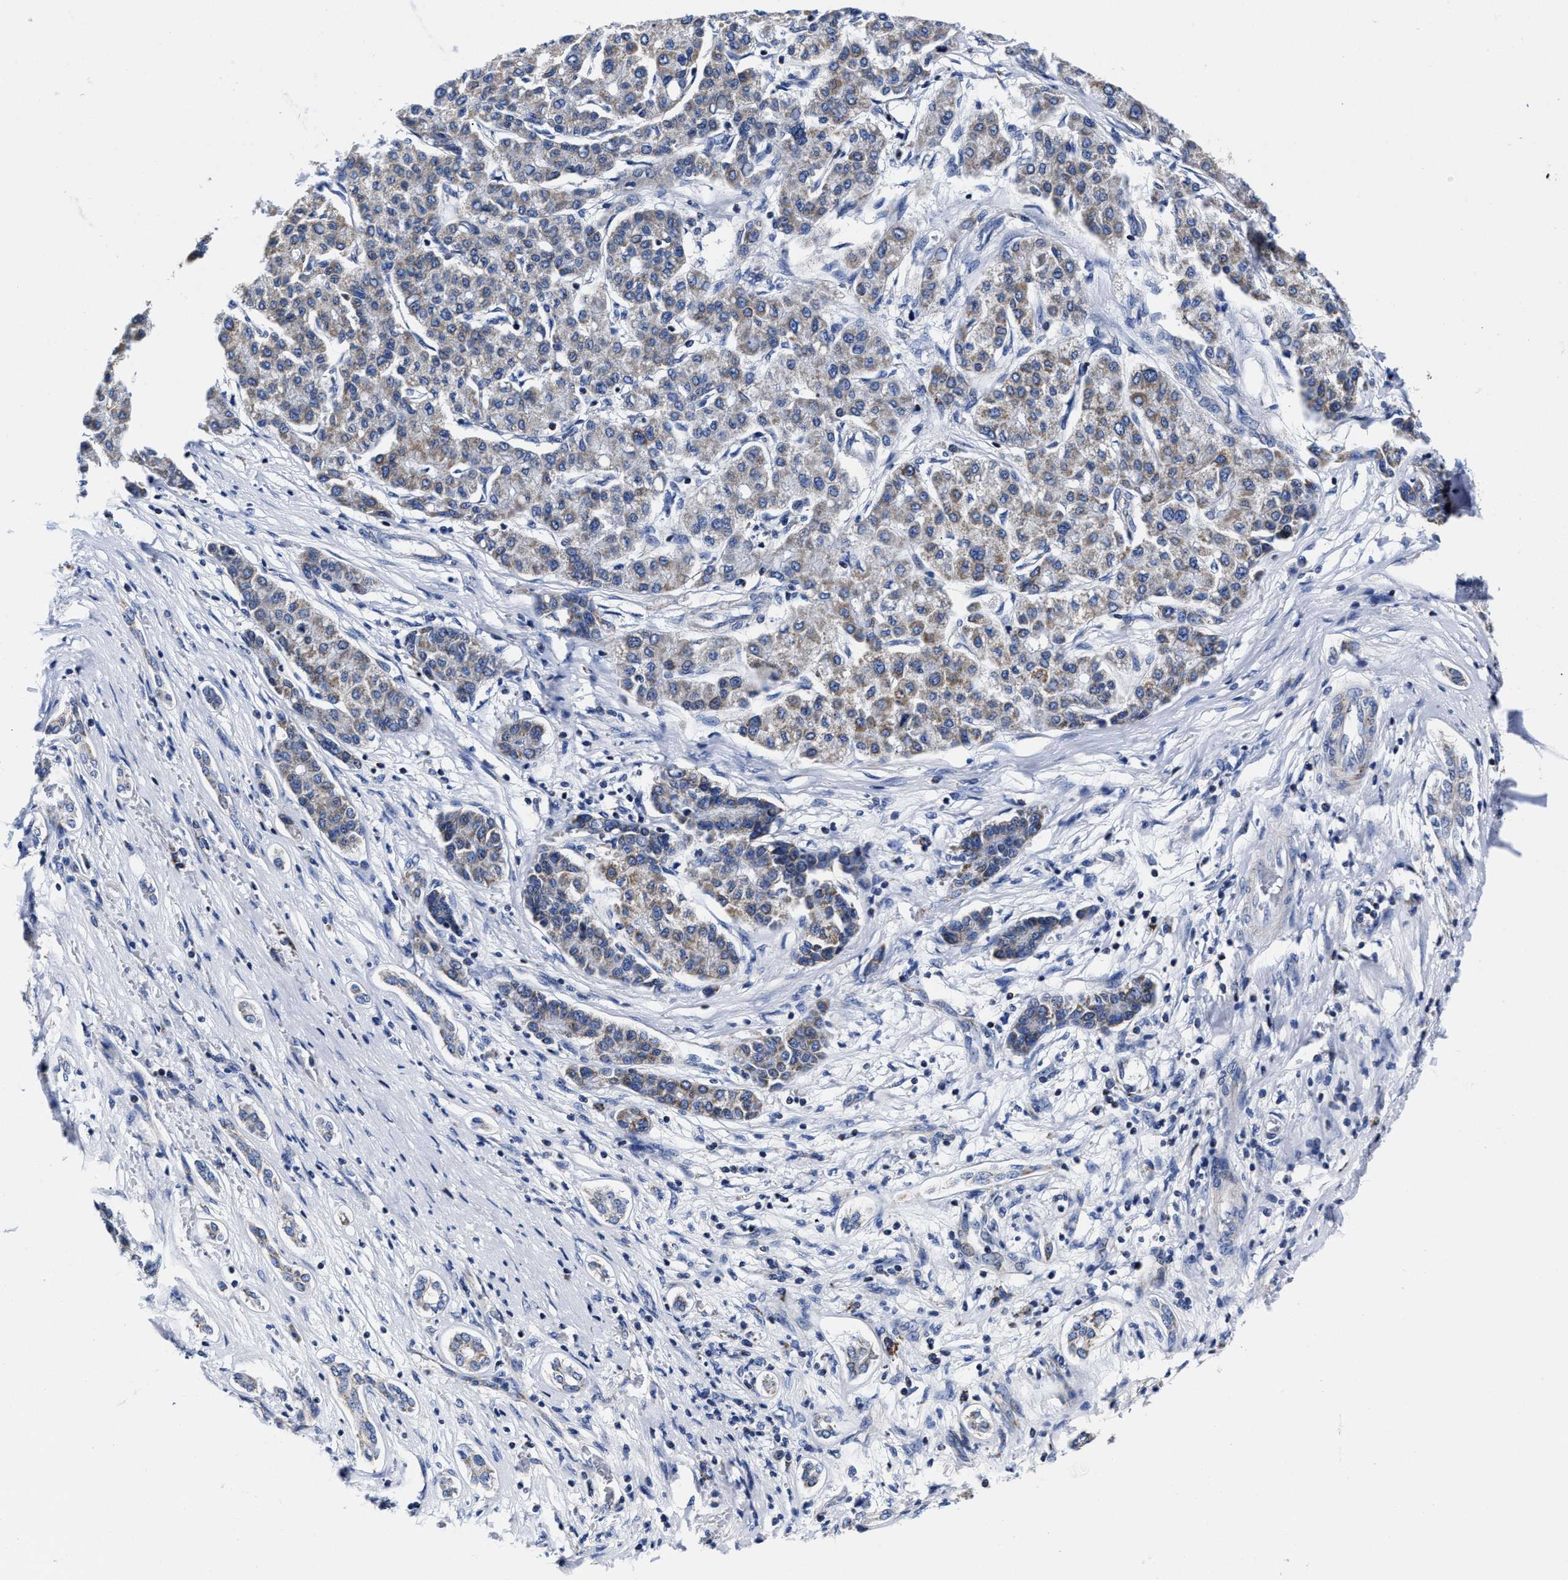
{"staining": {"intensity": "weak", "quantity": "25%-75%", "location": "cytoplasmic/membranous"}, "tissue": "liver cancer", "cell_type": "Tumor cells", "image_type": "cancer", "snomed": [{"axis": "morphology", "description": "Carcinoma, Hepatocellular, NOS"}, {"axis": "topography", "description": "Liver"}], "caption": "Liver cancer (hepatocellular carcinoma) stained with DAB immunohistochemistry shows low levels of weak cytoplasmic/membranous expression in approximately 25%-75% of tumor cells.", "gene": "HINT2", "patient": {"sex": "male", "age": 65}}